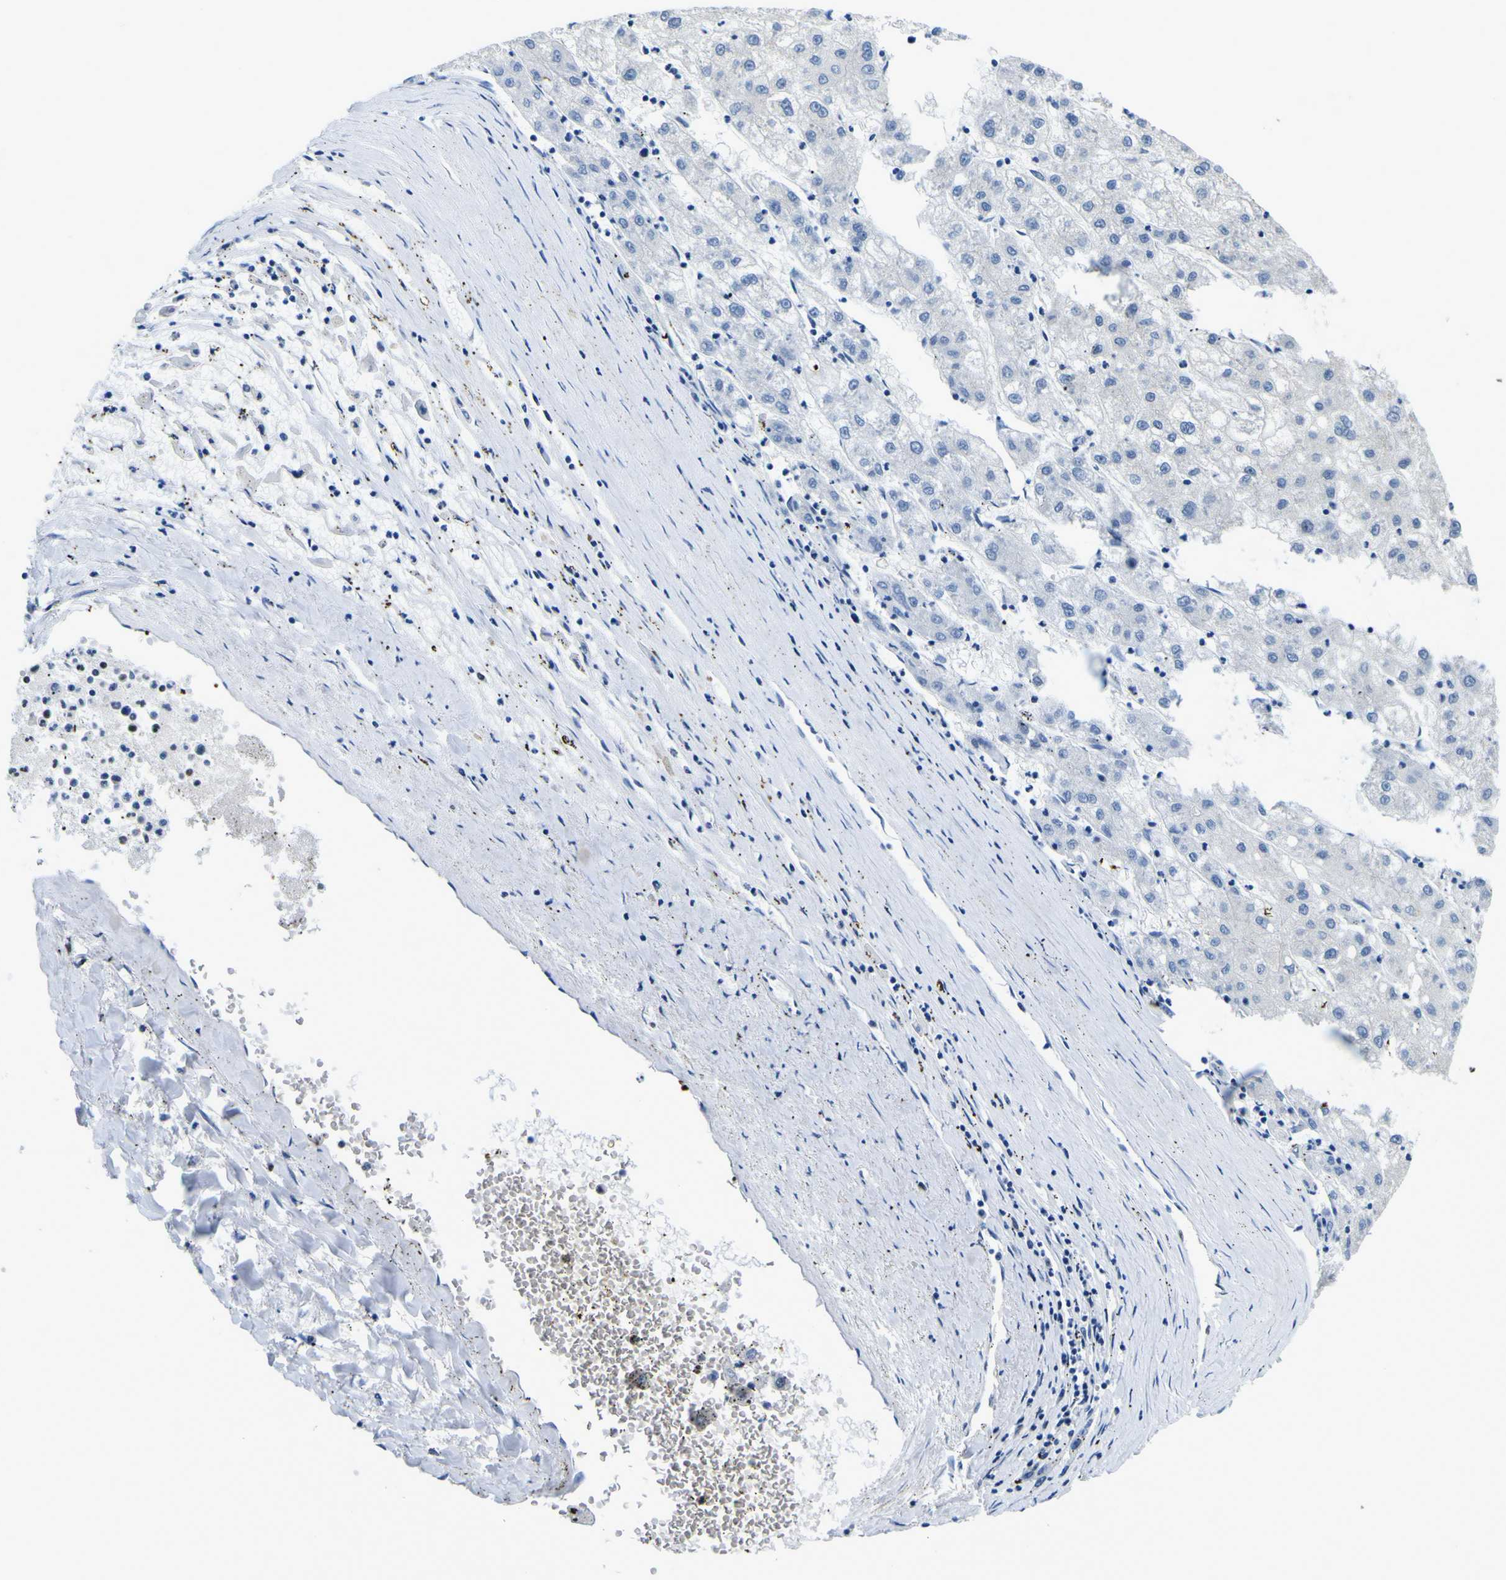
{"staining": {"intensity": "negative", "quantity": "none", "location": "none"}, "tissue": "liver cancer", "cell_type": "Tumor cells", "image_type": "cancer", "snomed": [{"axis": "morphology", "description": "Carcinoma, Hepatocellular, NOS"}, {"axis": "topography", "description": "Liver"}], "caption": "Protein analysis of liver cancer demonstrates no significant staining in tumor cells.", "gene": "SP1", "patient": {"sex": "male", "age": 72}}